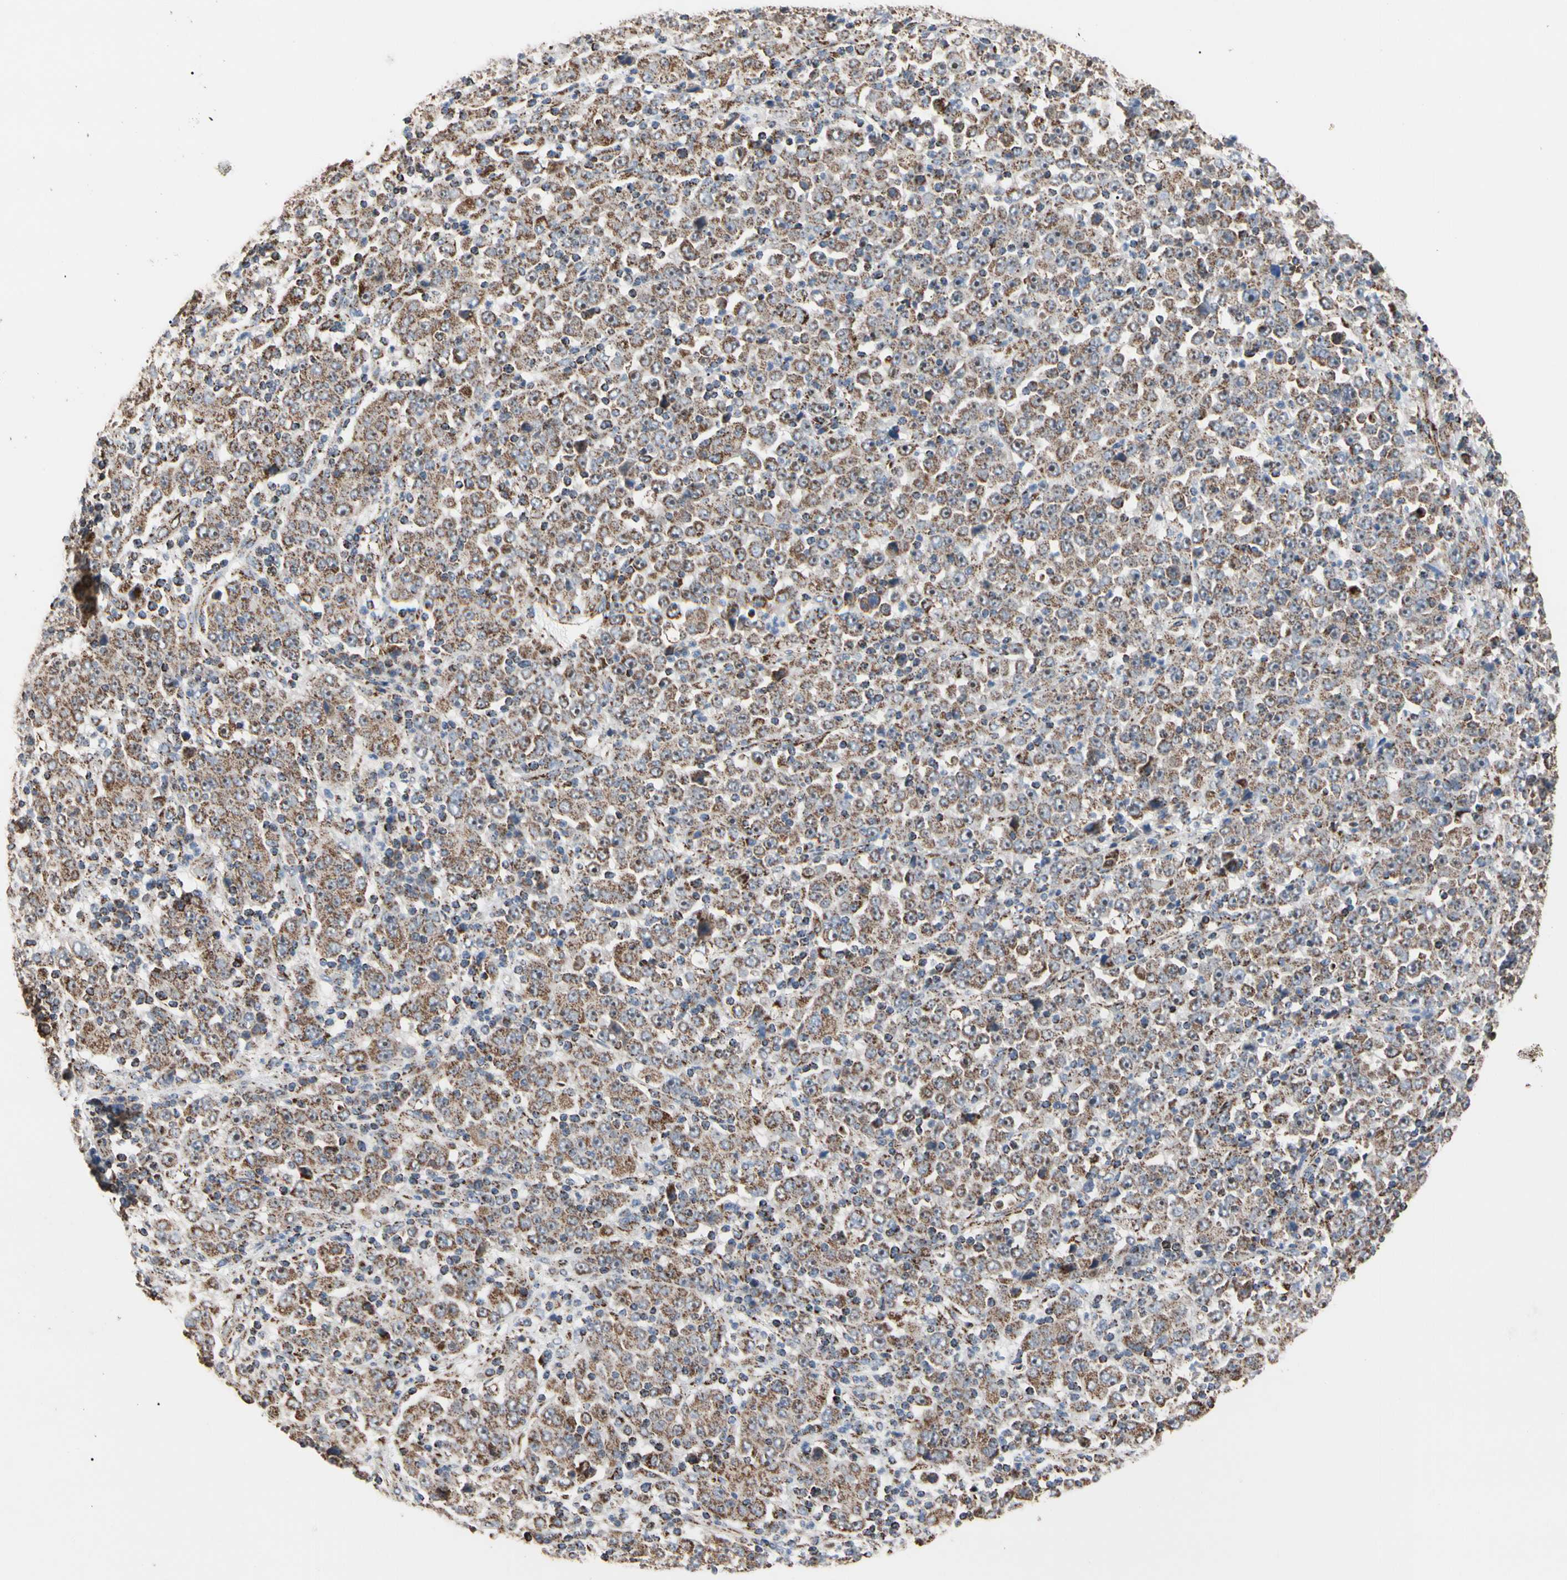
{"staining": {"intensity": "moderate", "quantity": ">75%", "location": "cytoplasmic/membranous"}, "tissue": "stomach cancer", "cell_type": "Tumor cells", "image_type": "cancer", "snomed": [{"axis": "morphology", "description": "Normal tissue, NOS"}, {"axis": "morphology", "description": "Adenocarcinoma, NOS"}, {"axis": "topography", "description": "Stomach, upper"}, {"axis": "topography", "description": "Stomach"}], "caption": "Tumor cells display moderate cytoplasmic/membranous staining in about >75% of cells in stomach cancer.", "gene": "FAM110B", "patient": {"sex": "male", "age": 59}}